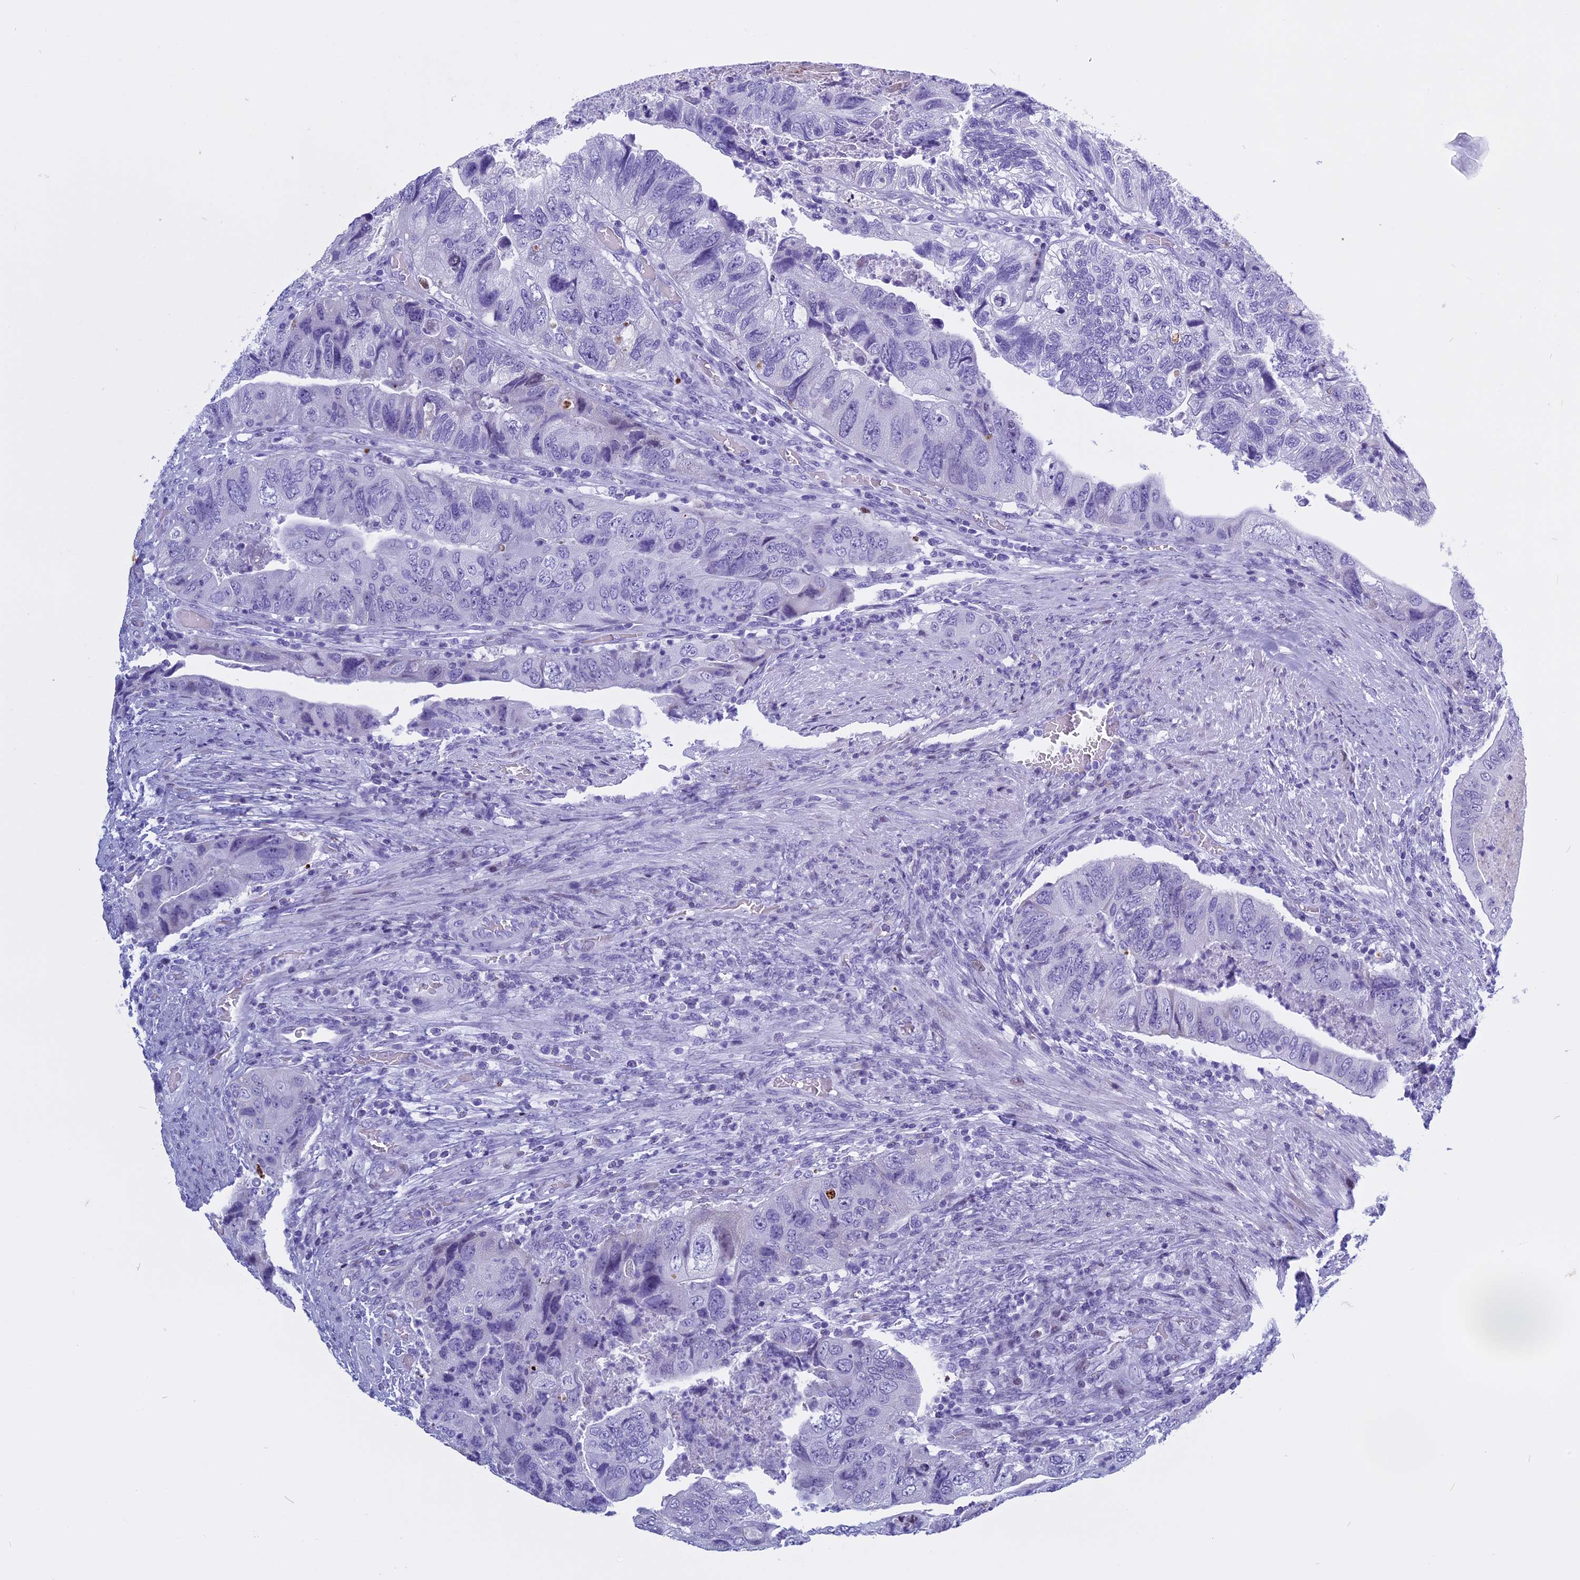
{"staining": {"intensity": "negative", "quantity": "none", "location": "none"}, "tissue": "colorectal cancer", "cell_type": "Tumor cells", "image_type": "cancer", "snomed": [{"axis": "morphology", "description": "Adenocarcinoma, NOS"}, {"axis": "topography", "description": "Rectum"}], "caption": "A micrograph of human adenocarcinoma (colorectal) is negative for staining in tumor cells. (IHC, brightfield microscopy, high magnification).", "gene": "KCTD21", "patient": {"sex": "male", "age": 63}}